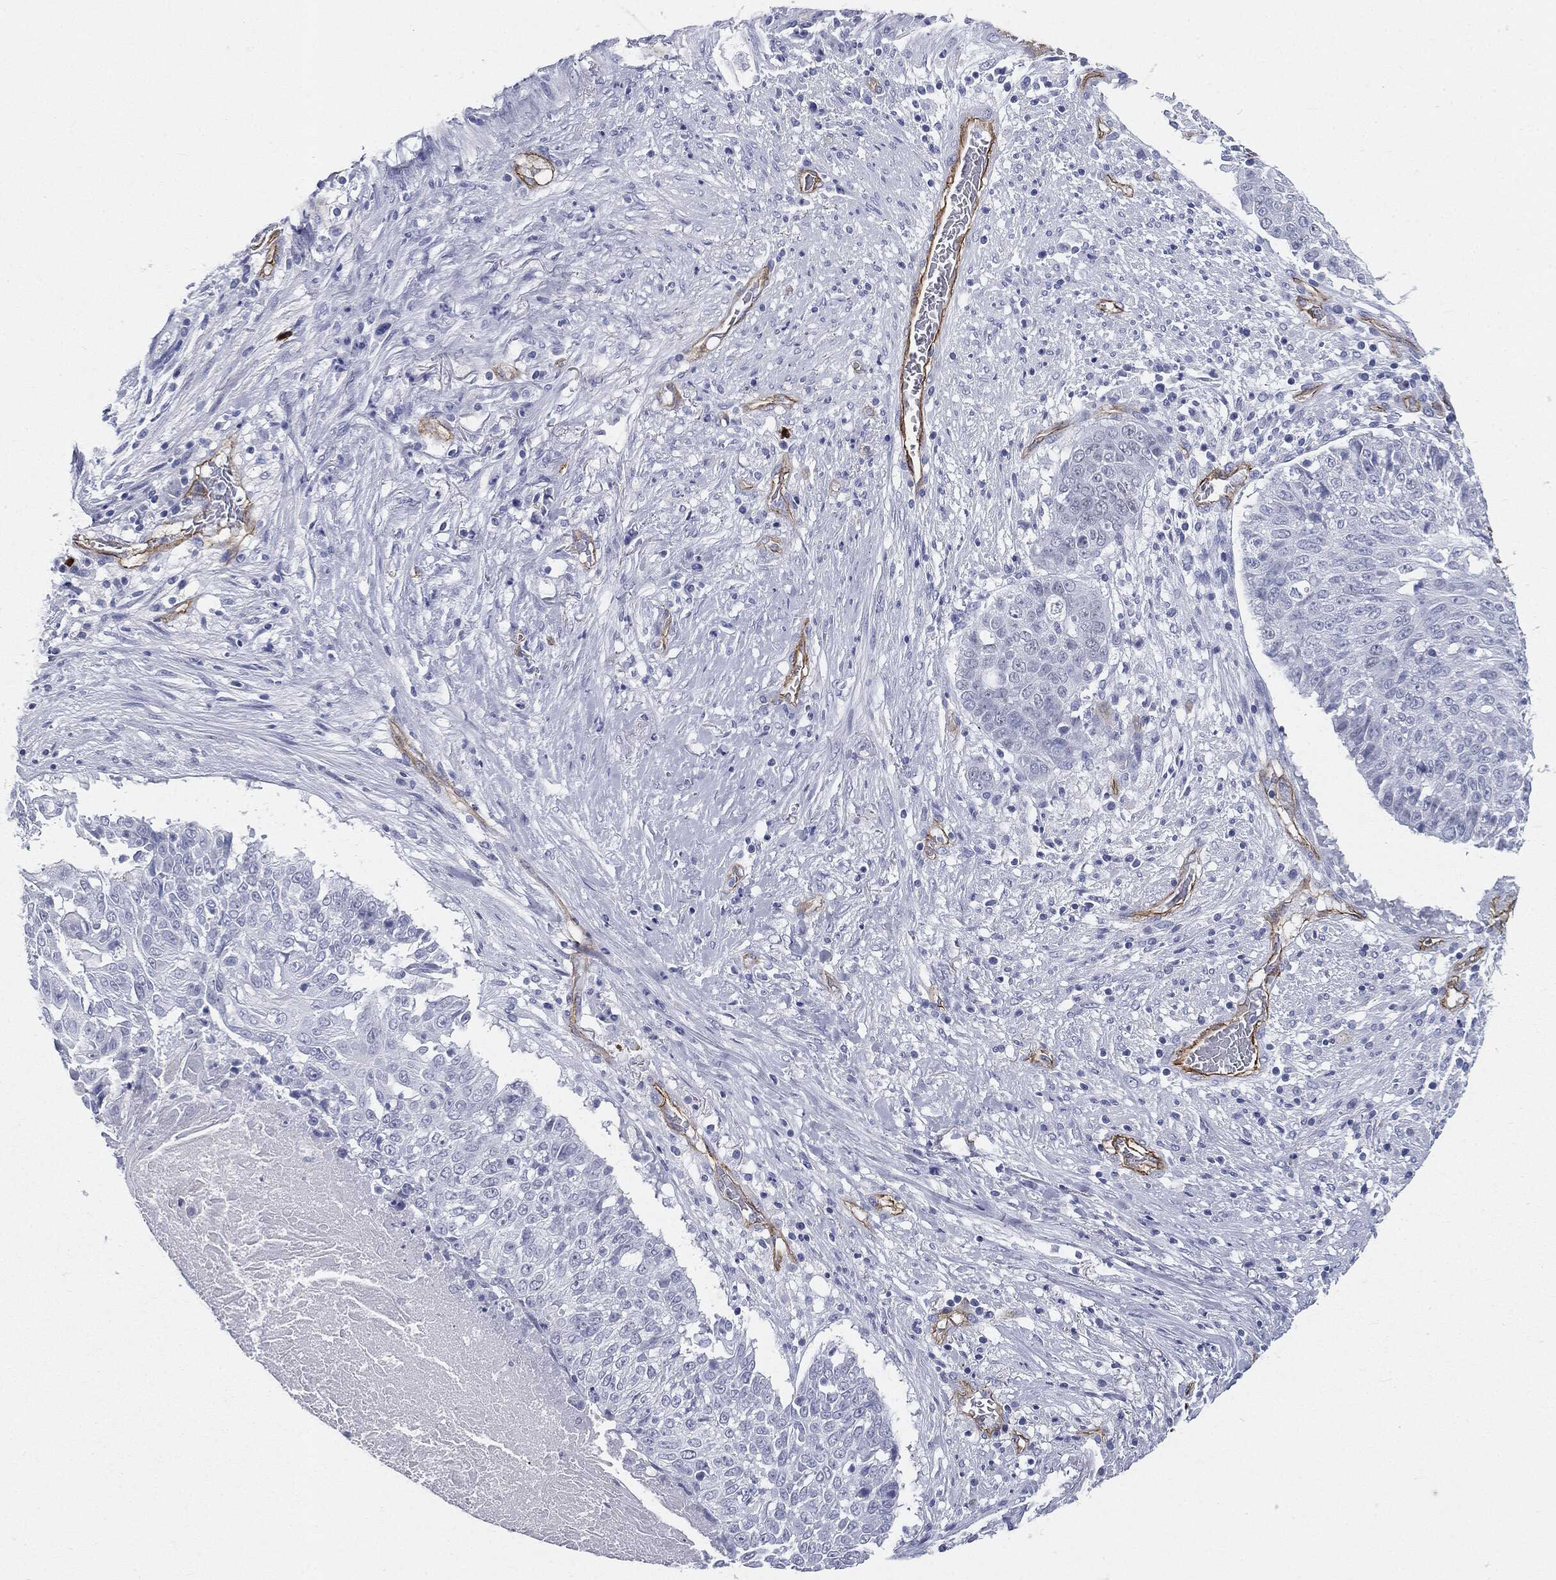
{"staining": {"intensity": "negative", "quantity": "none", "location": "none"}, "tissue": "lung cancer", "cell_type": "Tumor cells", "image_type": "cancer", "snomed": [{"axis": "morphology", "description": "Squamous cell carcinoma, NOS"}, {"axis": "topography", "description": "Lung"}], "caption": "High magnification brightfield microscopy of lung cancer (squamous cell carcinoma) stained with DAB (brown) and counterstained with hematoxylin (blue): tumor cells show no significant staining.", "gene": "MUC5AC", "patient": {"sex": "male", "age": 64}}